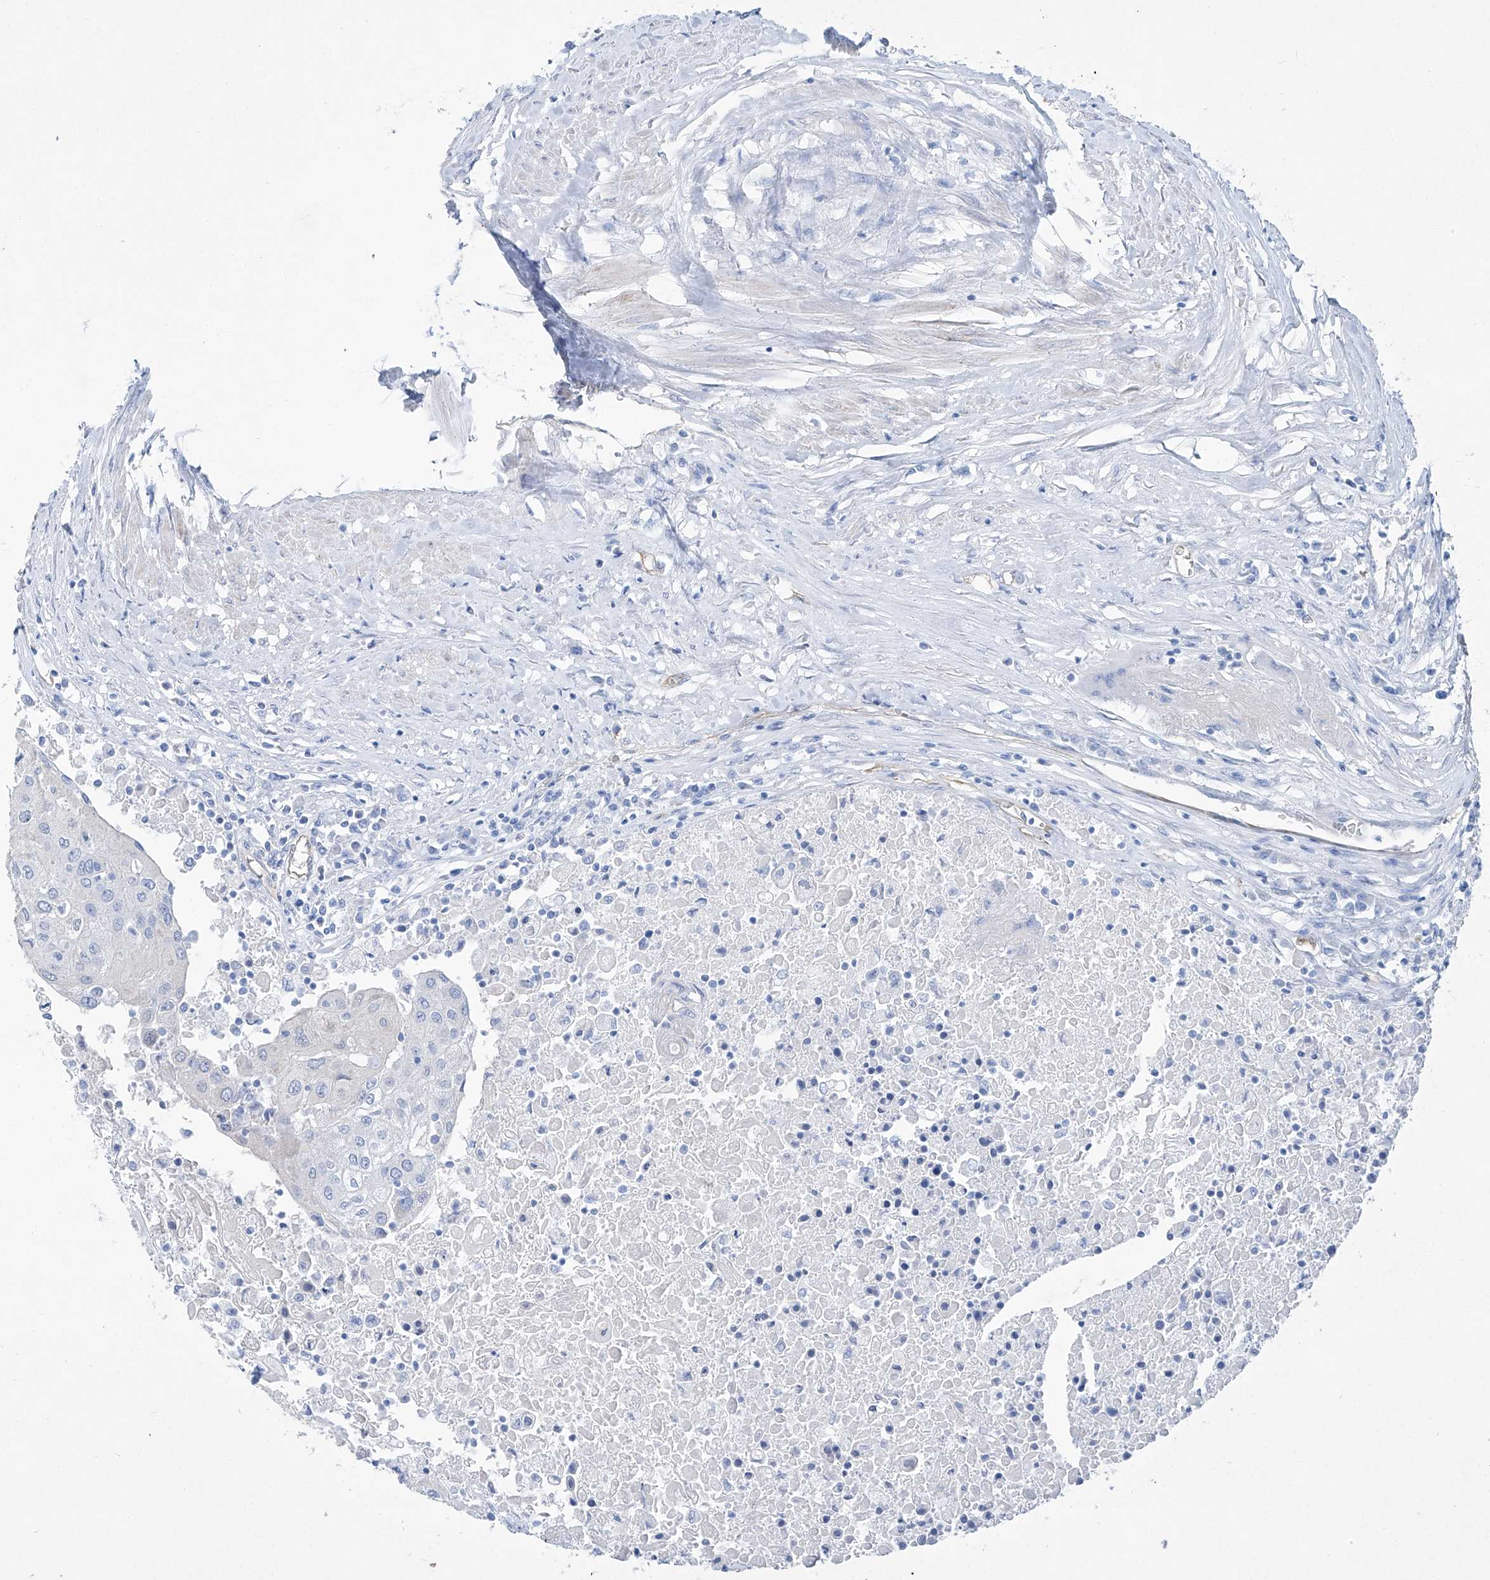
{"staining": {"intensity": "negative", "quantity": "none", "location": "none"}, "tissue": "urothelial cancer", "cell_type": "Tumor cells", "image_type": "cancer", "snomed": [{"axis": "morphology", "description": "Urothelial carcinoma, High grade"}, {"axis": "topography", "description": "Urinary bladder"}], "caption": "This is an IHC histopathology image of human high-grade urothelial carcinoma. There is no expression in tumor cells.", "gene": "MAGI1", "patient": {"sex": "female", "age": 85}}